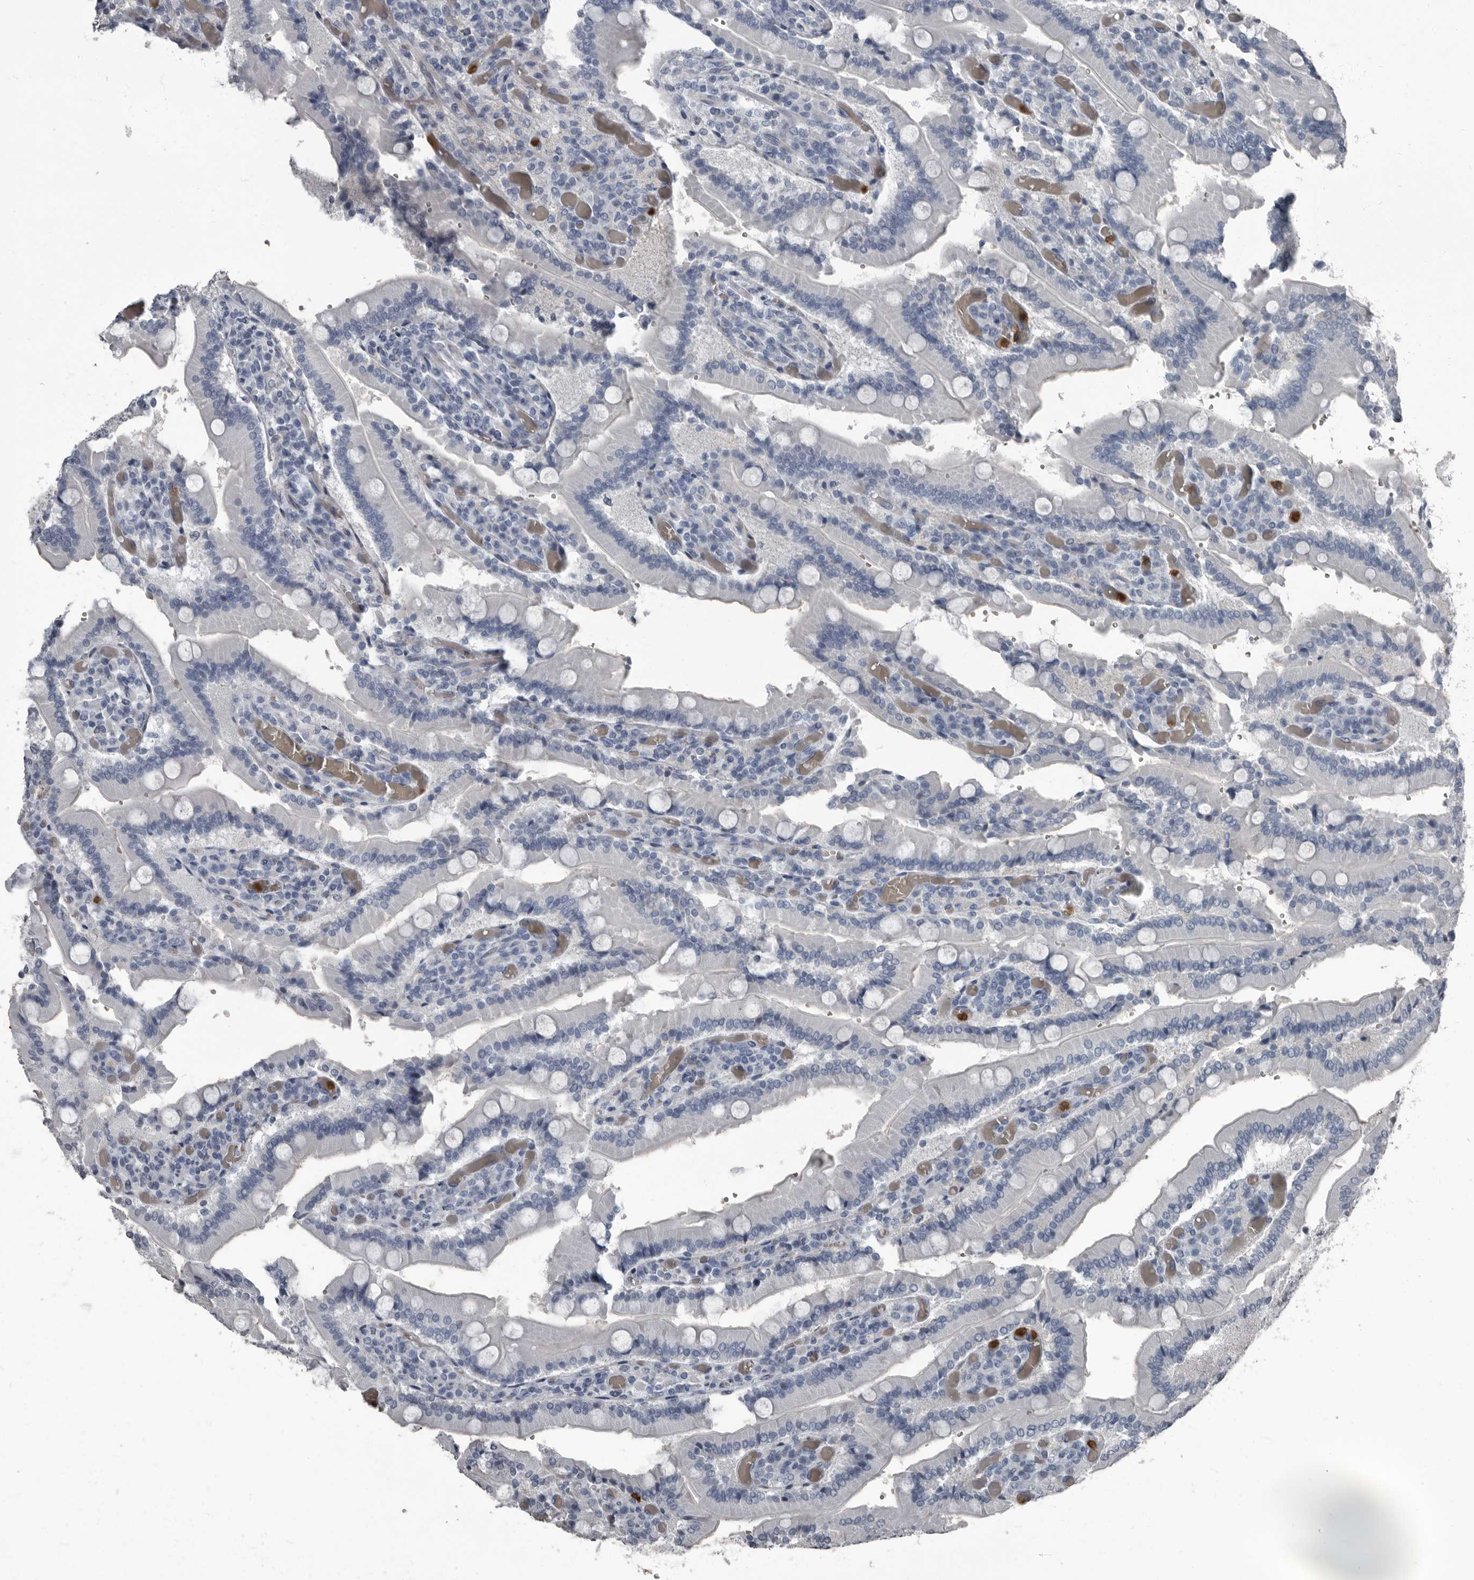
{"staining": {"intensity": "negative", "quantity": "none", "location": "none"}, "tissue": "duodenum", "cell_type": "Glandular cells", "image_type": "normal", "snomed": [{"axis": "morphology", "description": "Normal tissue, NOS"}, {"axis": "topography", "description": "Duodenum"}], "caption": "The histopathology image exhibits no staining of glandular cells in benign duodenum. The staining is performed using DAB brown chromogen with nuclei counter-stained in using hematoxylin.", "gene": "TPD52L1", "patient": {"sex": "female", "age": 62}}